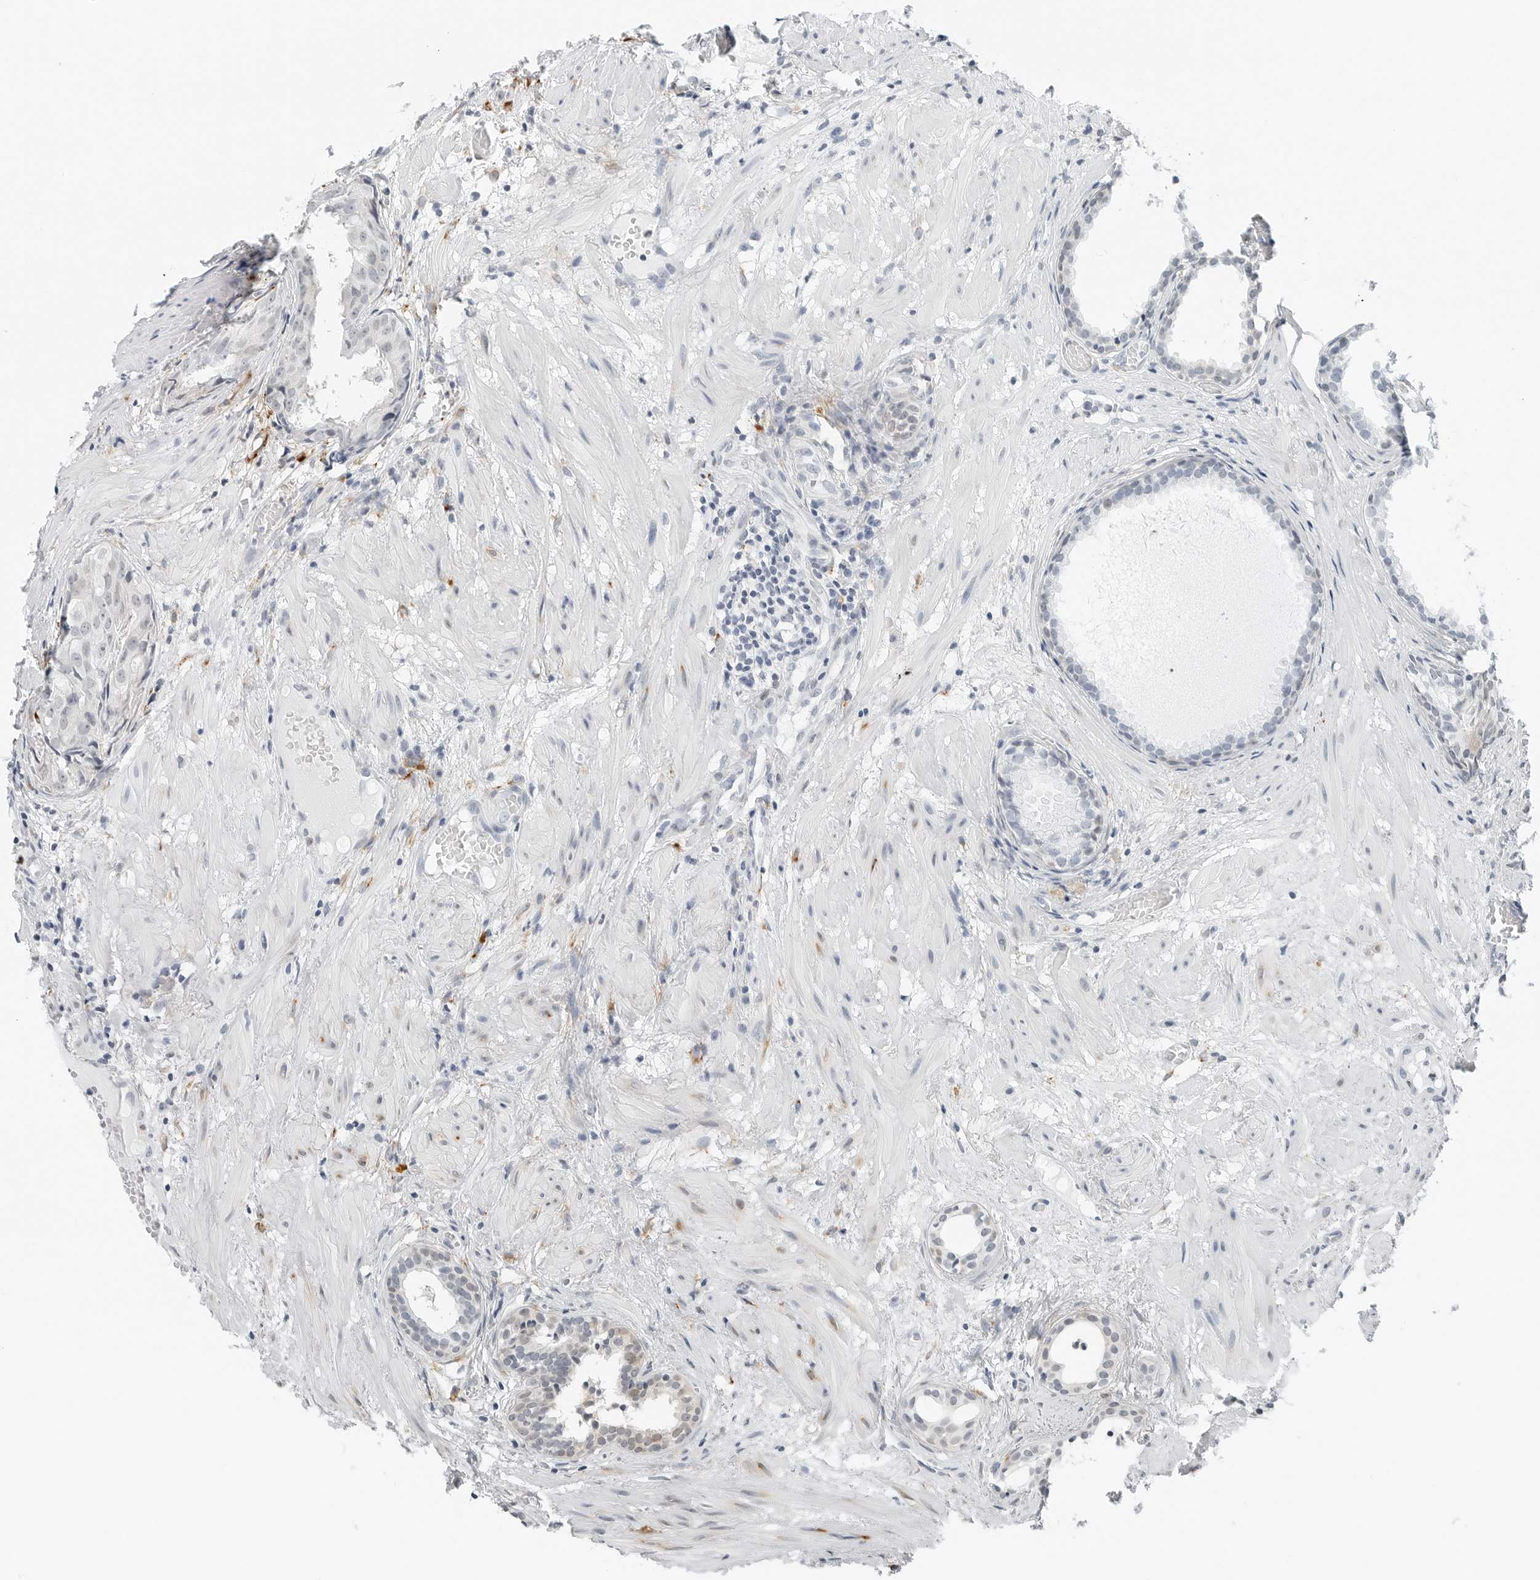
{"staining": {"intensity": "negative", "quantity": "none", "location": "none"}, "tissue": "prostate cancer", "cell_type": "Tumor cells", "image_type": "cancer", "snomed": [{"axis": "morphology", "description": "Adenocarcinoma, Low grade"}, {"axis": "topography", "description": "Prostate"}], "caption": "Immunohistochemistry of prostate cancer (adenocarcinoma (low-grade)) reveals no staining in tumor cells. (Immunohistochemistry (ihc), brightfield microscopy, high magnification).", "gene": "P4HA2", "patient": {"sex": "male", "age": 88}}